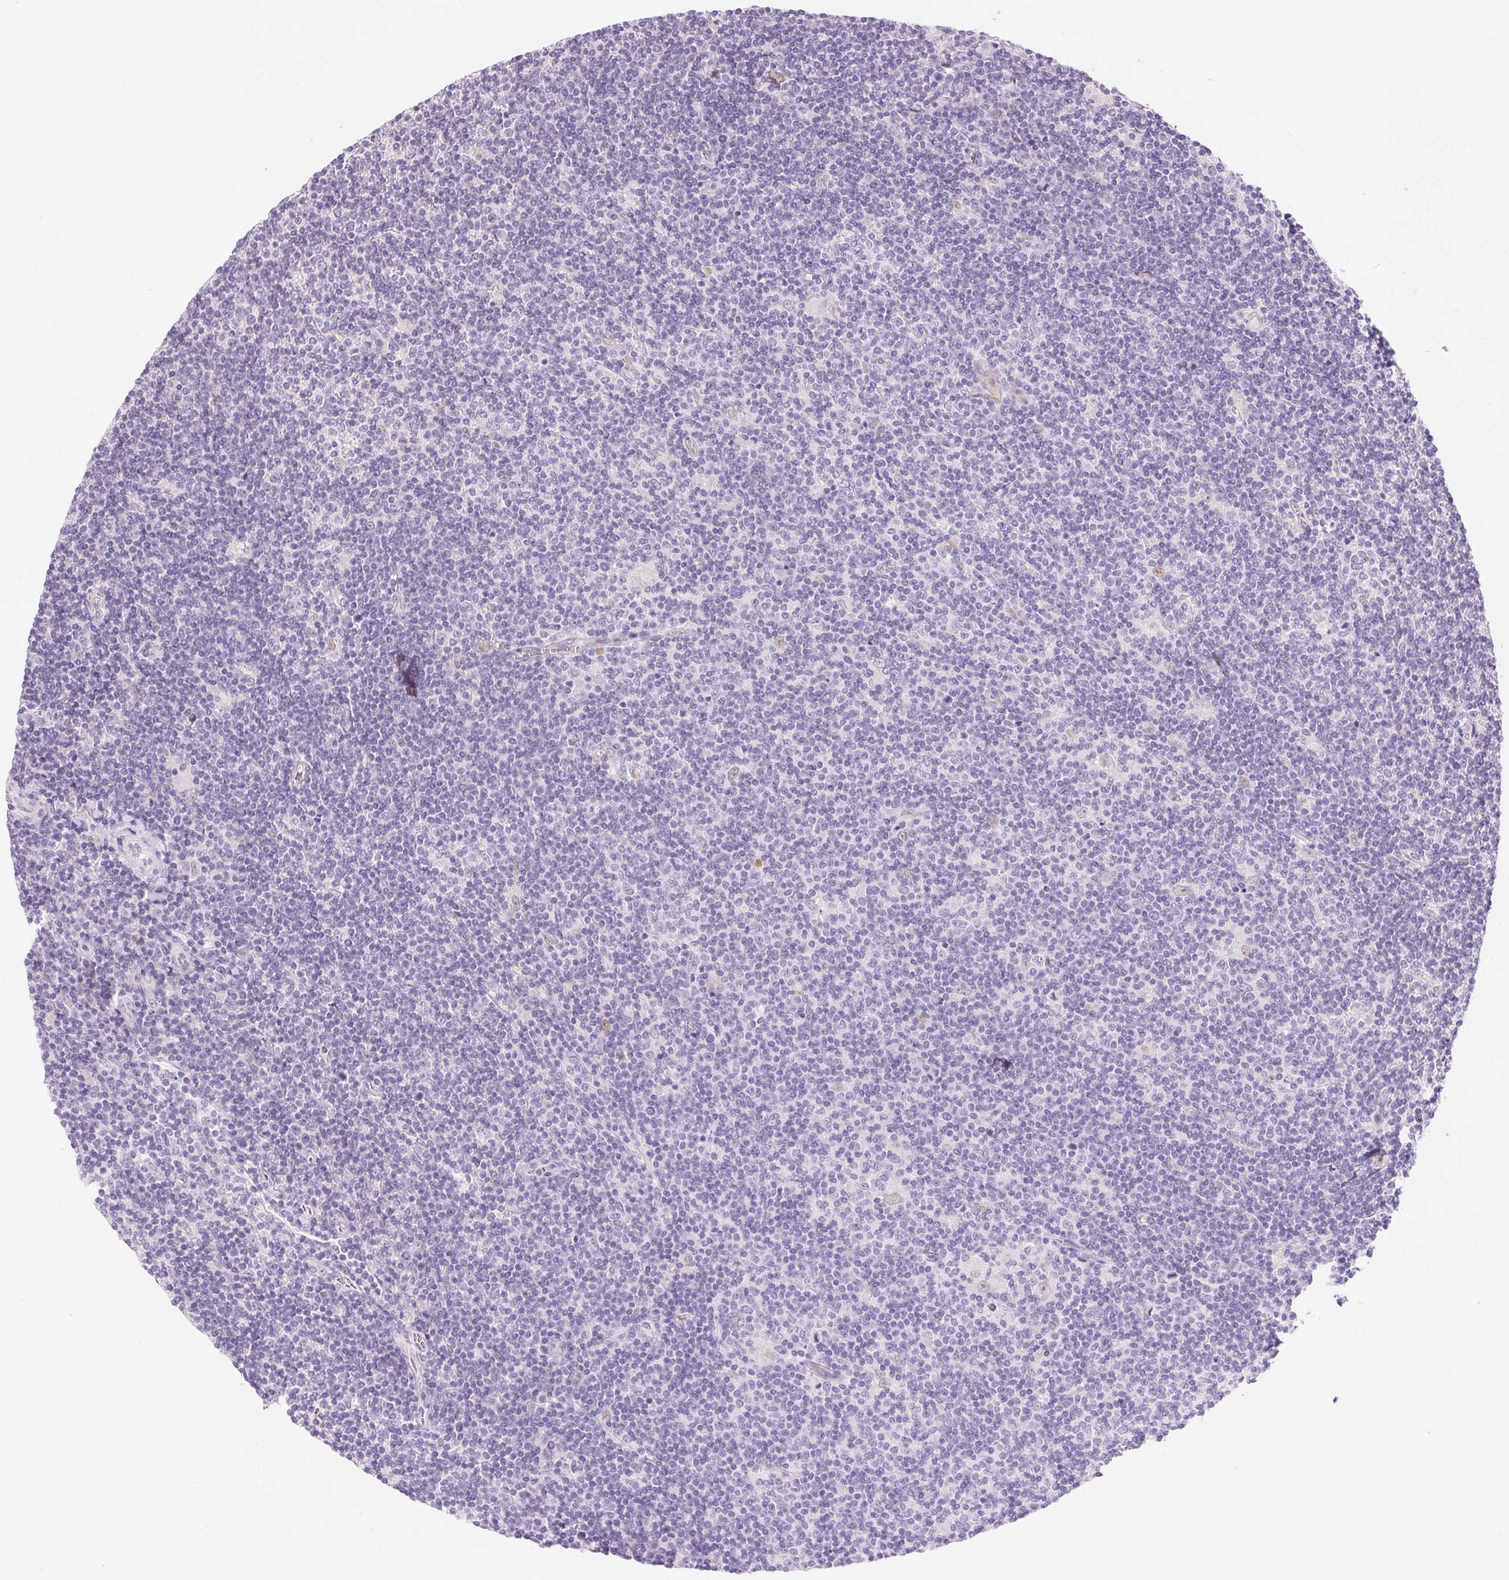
{"staining": {"intensity": "negative", "quantity": "none", "location": "none"}, "tissue": "lymphoma", "cell_type": "Tumor cells", "image_type": "cancer", "snomed": [{"axis": "morphology", "description": "Hodgkin's disease, NOS"}, {"axis": "topography", "description": "Lymph node"}], "caption": "DAB immunohistochemical staining of human Hodgkin's disease reveals no significant expression in tumor cells. (Stains: DAB (3,3'-diaminobenzidine) immunohistochemistry with hematoxylin counter stain, Microscopy: brightfield microscopy at high magnification).", "gene": "TEKT1", "patient": {"sex": "male", "age": 40}}